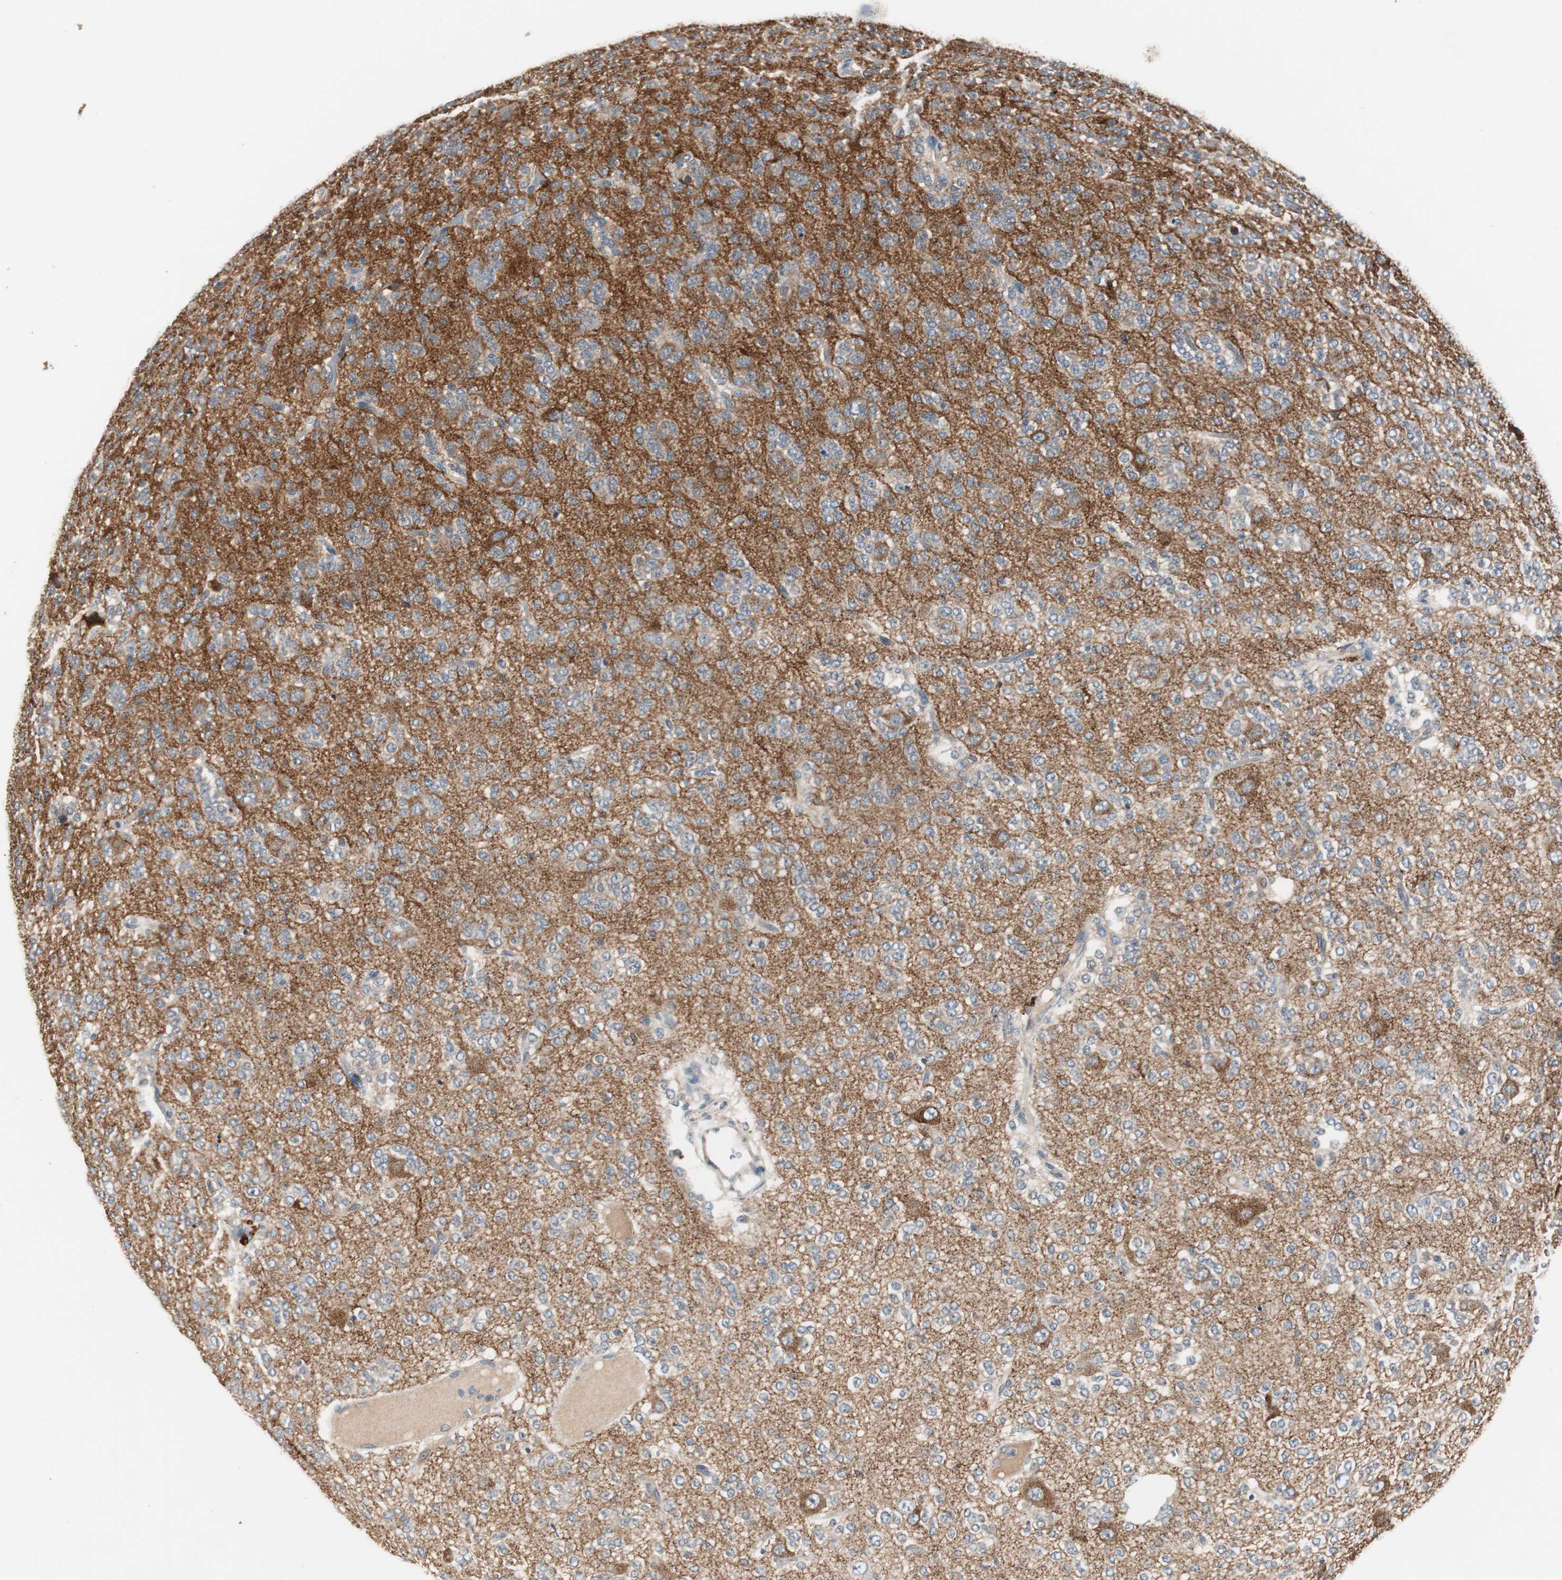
{"staining": {"intensity": "moderate", "quantity": "<25%", "location": "cytoplasmic/membranous"}, "tissue": "glioma", "cell_type": "Tumor cells", "image_type": "cancer", "snomed": [{"axis": "morphology", "description": "Glioma, malignant, Low grade"}, {"axis": "topography", "description": "Brain"}], "caption": "Malignant glioma (low-grade) stained with a protein marker demonstrates moderate staining in tumor cells.", "gene": "PTPRN2", "patient": {"sex": "male", "age": 38}}